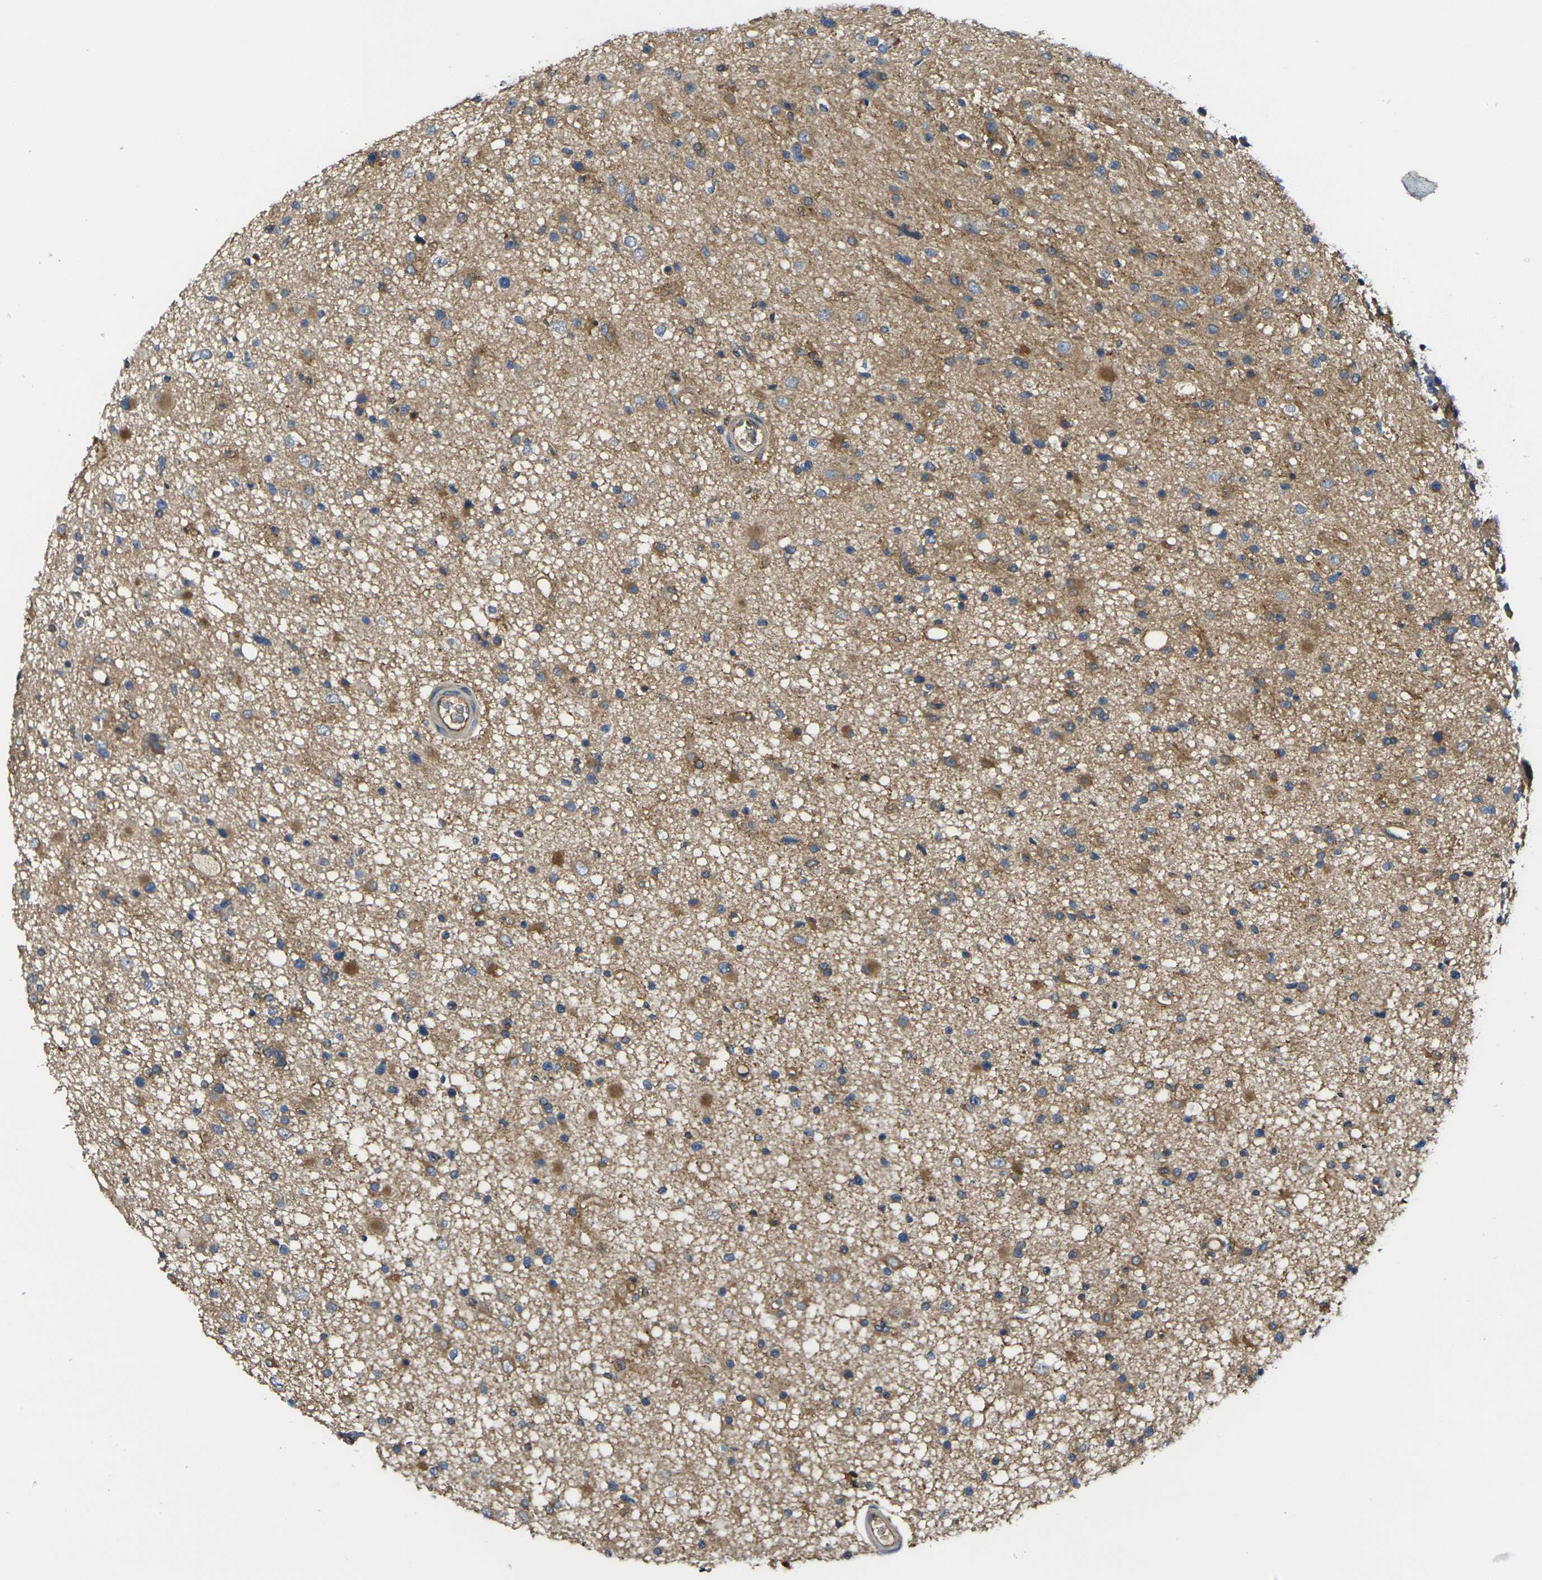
{"staining": {"intensity": "moderate", "quantity": "25%-75%", "location": "cytoplasmic/membranous"}, "tissue": "glioma", "cell_type": "Tumor cells", "image_type": "cancer", "snomed": [{"axis": "morphology", "description": "Glioma, malignant, High grade"}, {"axis": "topography", "description": "Brain"}], "caption": "An image showing moderate cytoplasmic/membranous staining in approximately 25%-75% of tumor cells in malignant glioma (high-grade), as visualized by brown immunohistochemical staining.", "gene": "FZD1", "patient": {"sex": "male", "age": 33}}